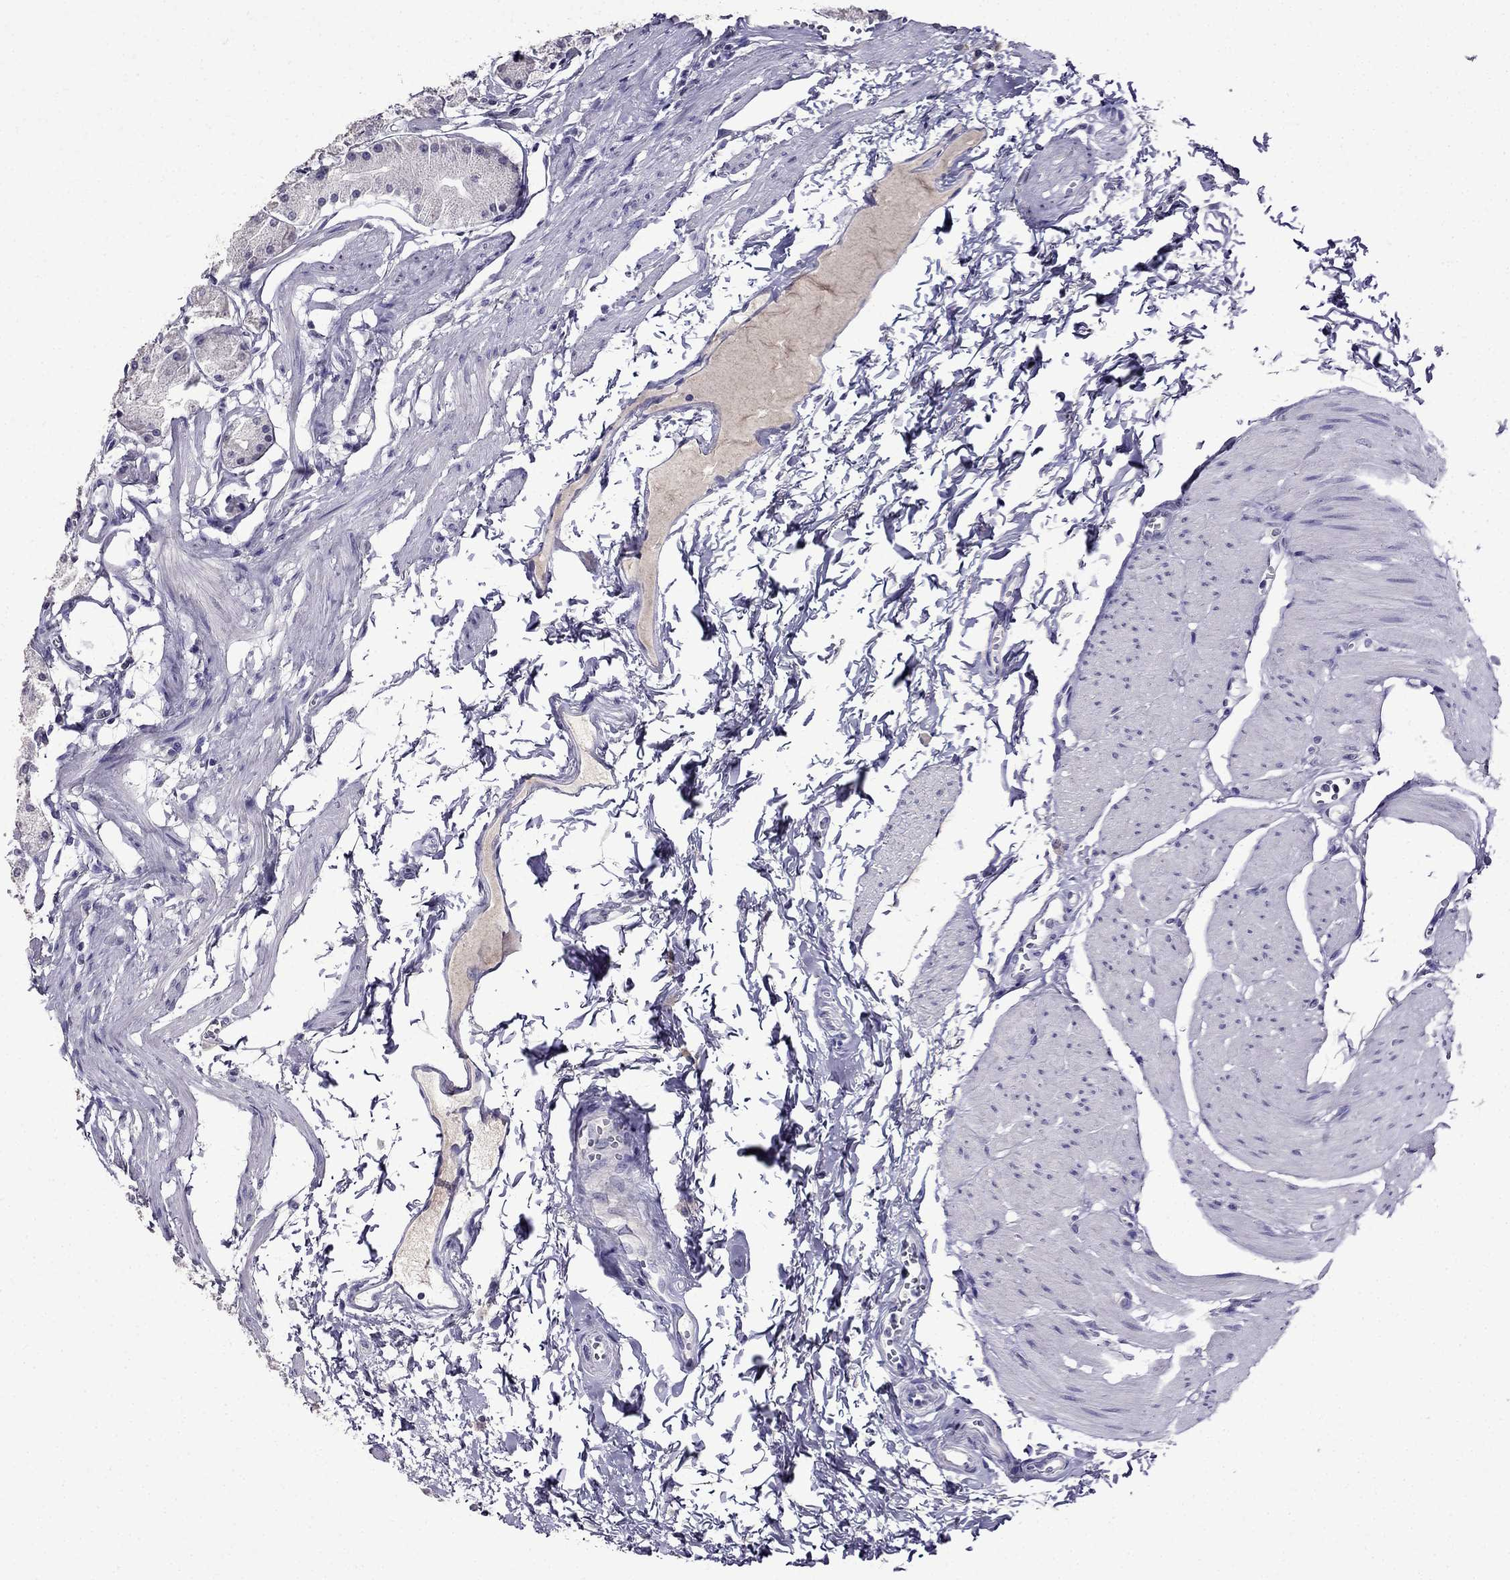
{"staining": {"intensity": "negative", "quantity": "none", "location": "none"}, "tissue": "stomach", "cell_type": "Glandular cells", "image_type": "normal", "snomed": [{"axis": "morphology", "description": "Normal tissue, NOS"}, {"axis": "topography", "description": "Stomach, upper"}], "caption": "Human stomach stained for a protein using immunohistochemistry (IHC) reveals no expression in glandular cells.", "gene": "DNAH17", "patient": {"sex": "male", "age": 60}}